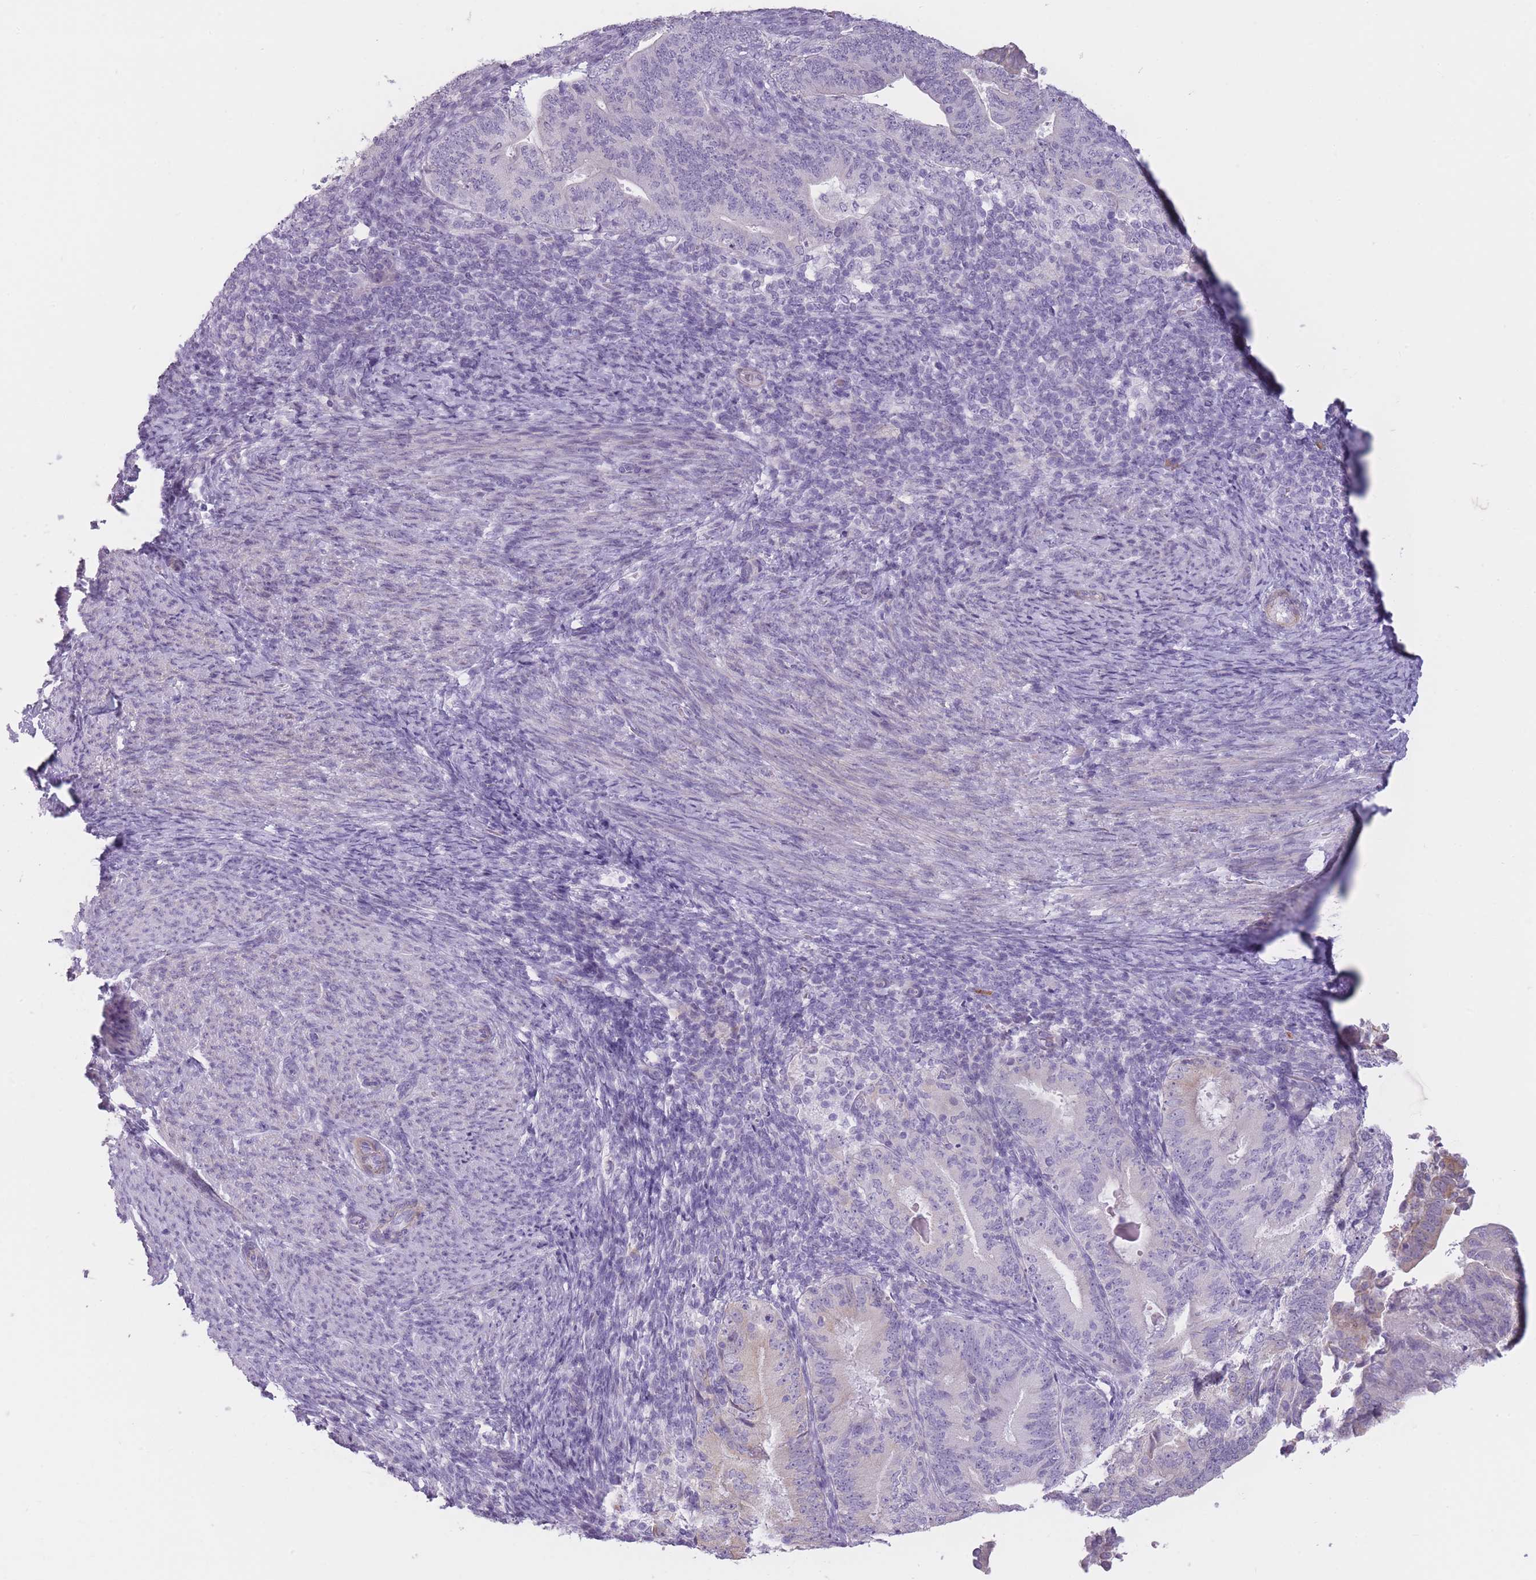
{"staining": {"intensity": "negative", "quantity": "none", "location": "none"}, "tissue": "endometrial cancer", "cell_type": "Tumor cells", "image_type": "cancer", "snomed": [{"axis": "morphology", "description": "Adenocarcinoma, NOS"}, {"axis": "topography", "description": "Endometrium"}], "caption": "A micrograph of human adenocarcinoma (endometrial) is negative for staining in tumor cells. (DAB (3,3'-diaminobenzidine) immunohistochemistry visualized using brightfield microscopy, high magnification).", "gene": "TMEM236", "patient": {"sex": "female", "age": 70}}